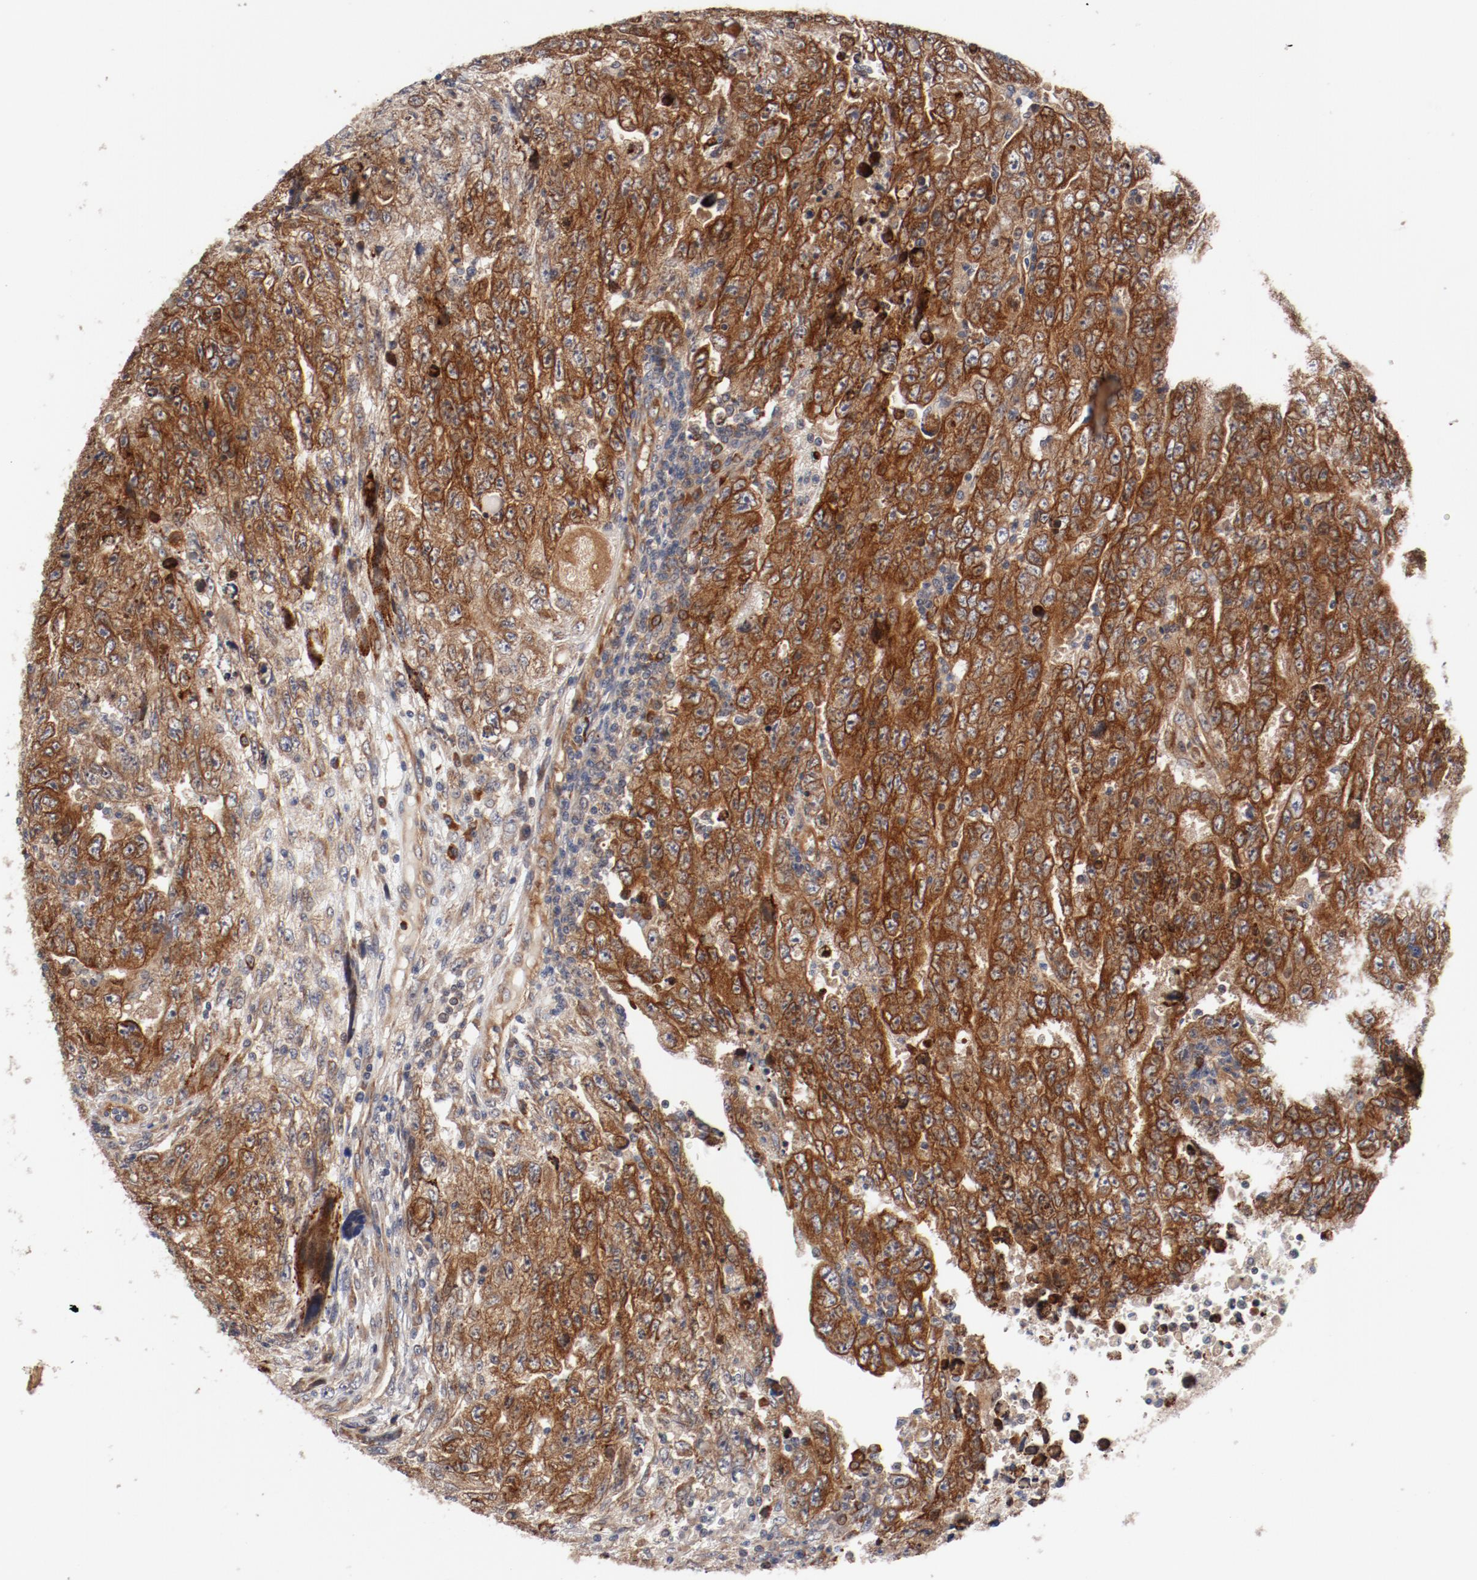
{"staining": {"intensity": "strong", "quantity": ">75%", "location": "cytoplasmic/membranous"}, "tissue": "testis cancer", "cell_type": "Tumor cells", "image_type": "cancer", "snomed": [{"axis": "morphology", "description": "Carcinoma, Embryonal, NOS"}, {"axis": "topography", "description": "Testis"}], "caption": "Protein expression analysis of human testis embryonal carcinoma reveals strong cytoplasmic/membranous staining in approximately >75% of tumor cells. (Brightfield microscopy of DAB IHC at high magnification).", "gene": "PITPNM2", "patient": {"sex": "male", "age": 28}}